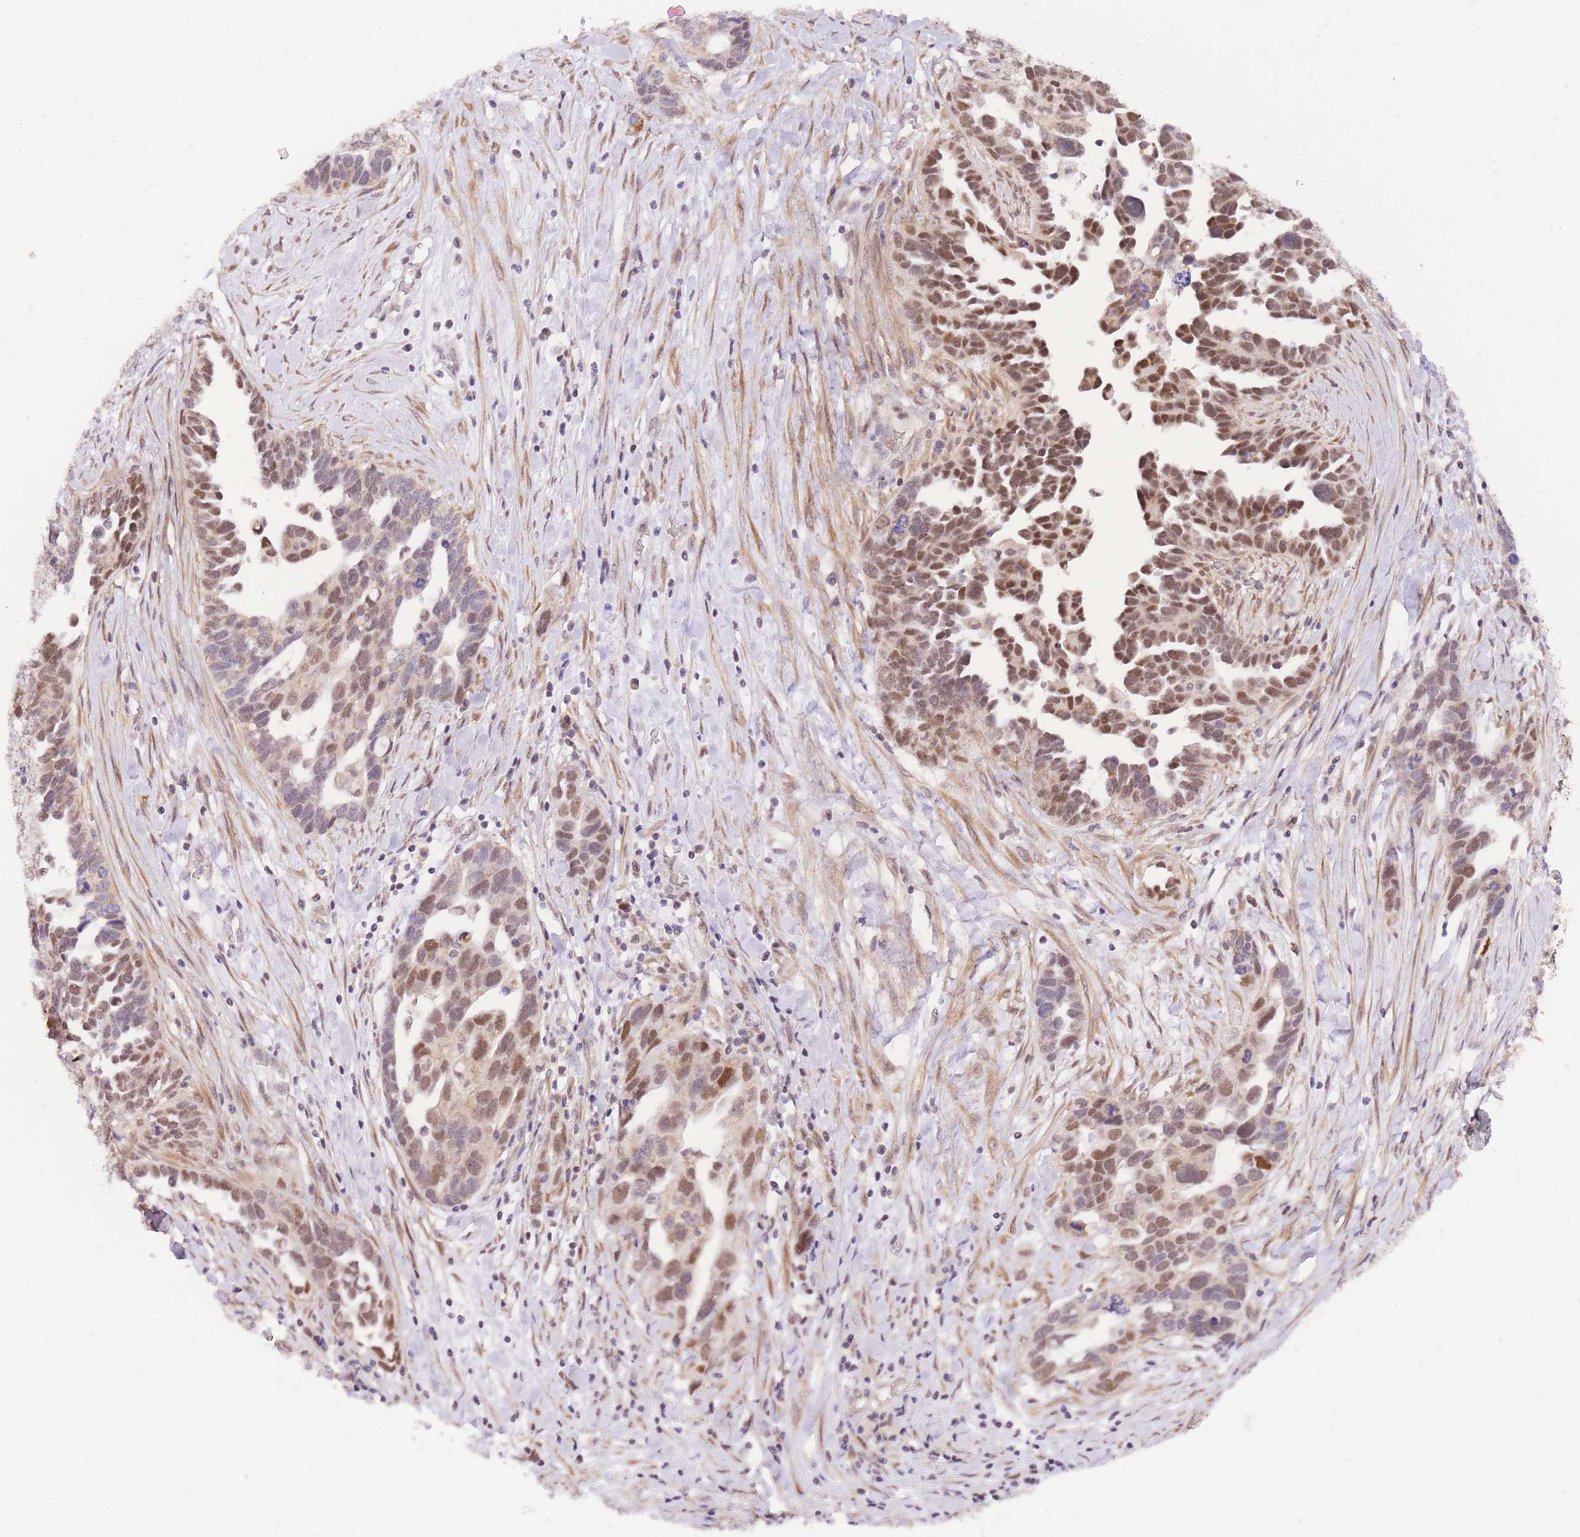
{"staining": {"intensity": "moderate", "quantity": "25%-75%", "location": "nuclear"}, "tissue": "ovarian cancer", "cell_type": "Tumor cells", "image_type": "cancer", "snomed": [{"axis": "morphology", "description": "Cystadenocarcinoma, serous, NOS"}, {"axis": "topography", "description": "Ovary"}], "caption": "DAB (3,3'-diaminobenzidine) immunohistochemical staining of human ovarian cancer (serous cystadenocarcinoma) demonstrates moderate nuclear protein staining in approximately 25%-75% of tumor cells.", "gene": "MINDY2", "patient": {"sex": "female", "age": 54}}